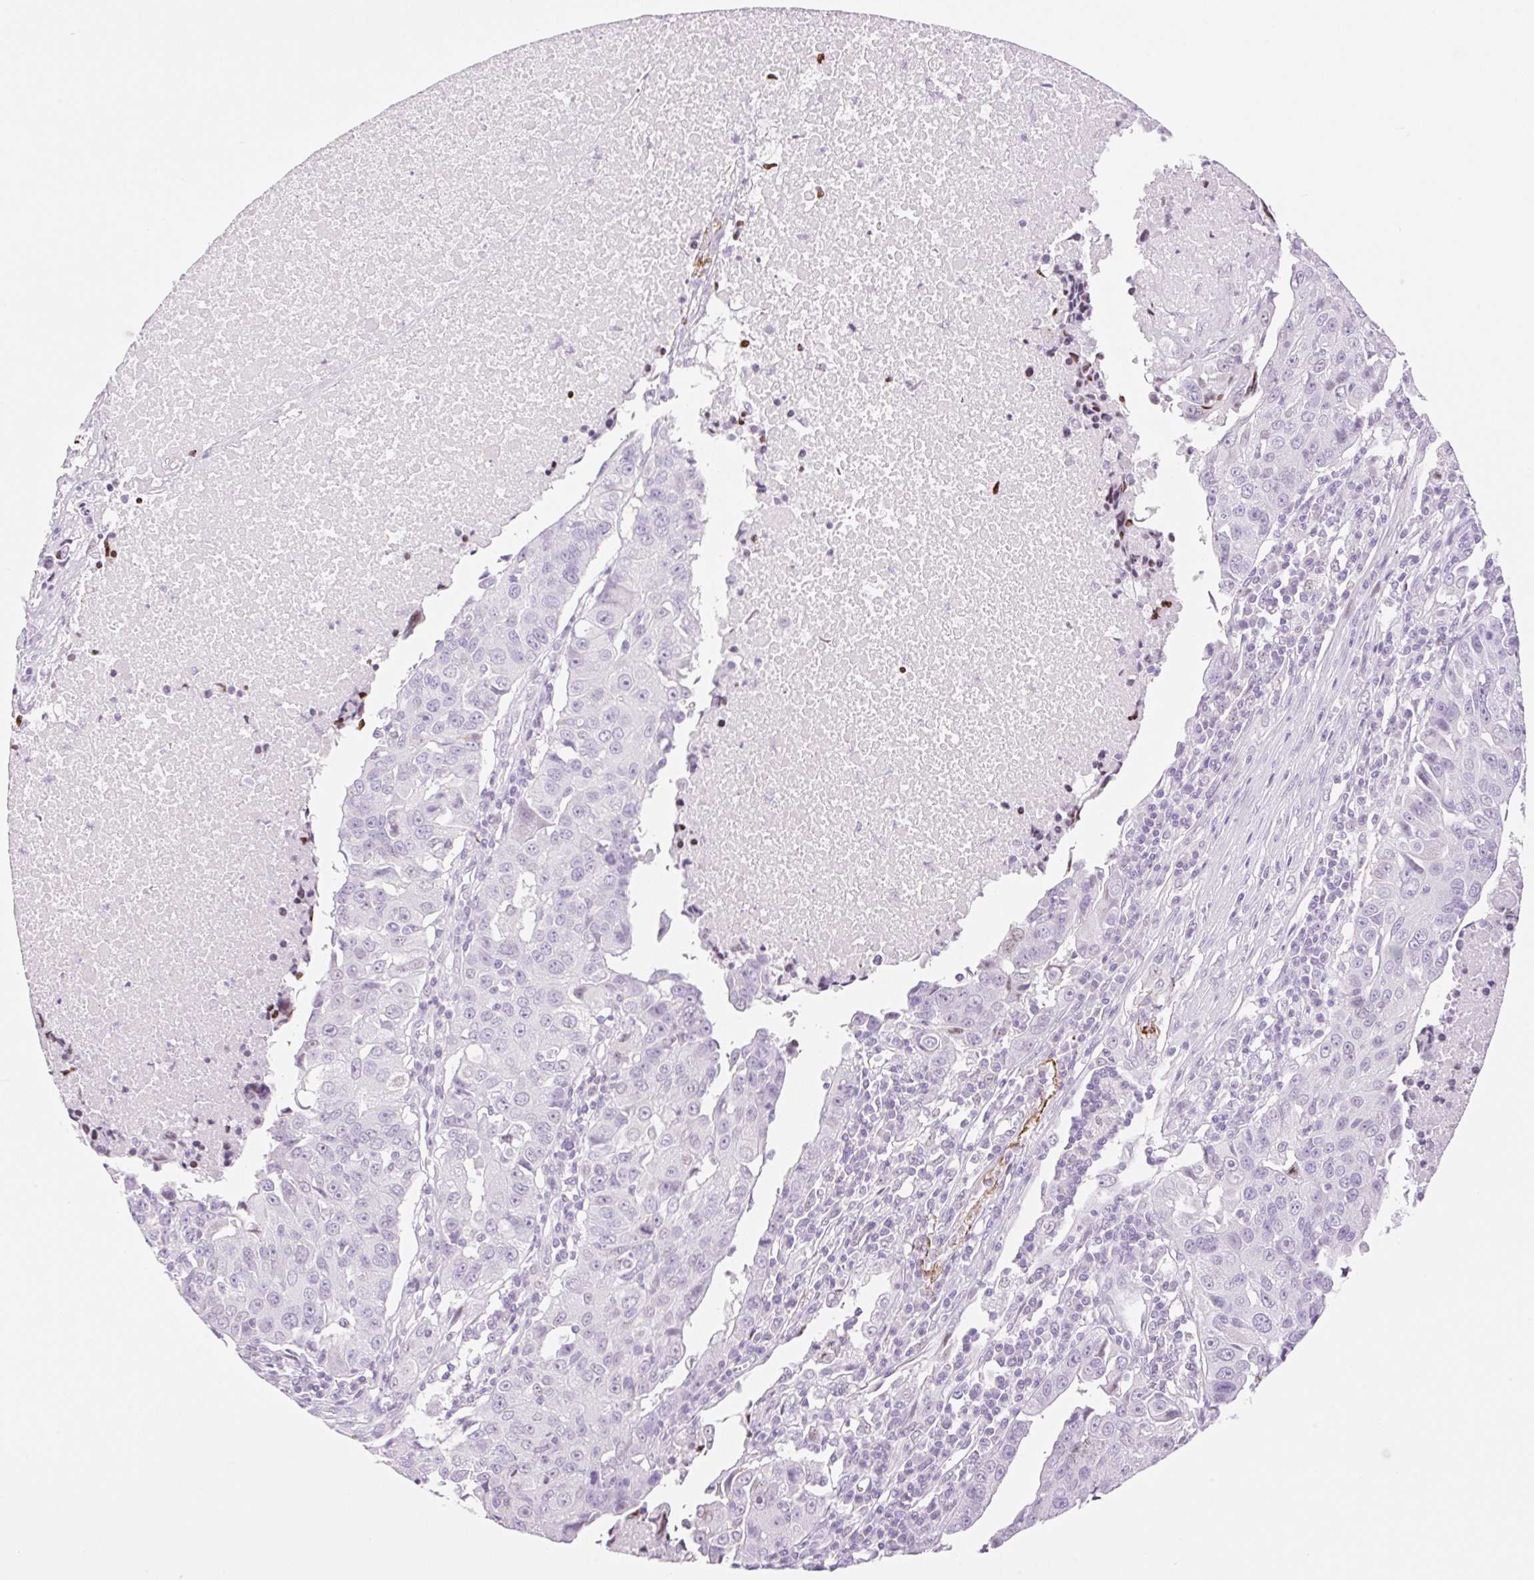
{"staining": {"intensity": "negative", "quantity": "none", "location": "none"}, "tissue": "lung cancer", "cell_type": "Tumor cells", "image_type": "cancer", "snomed": [{"axis": "morphology", "description": "Squamous cell carcinoma, NOS"}, {"axis": "topography", "description": "Lung"}], "caption": "Tumor cells show no significant positivity in lung cancer.", "gene": "SP140L", "patient": {"sex": "female", "age": 66}}